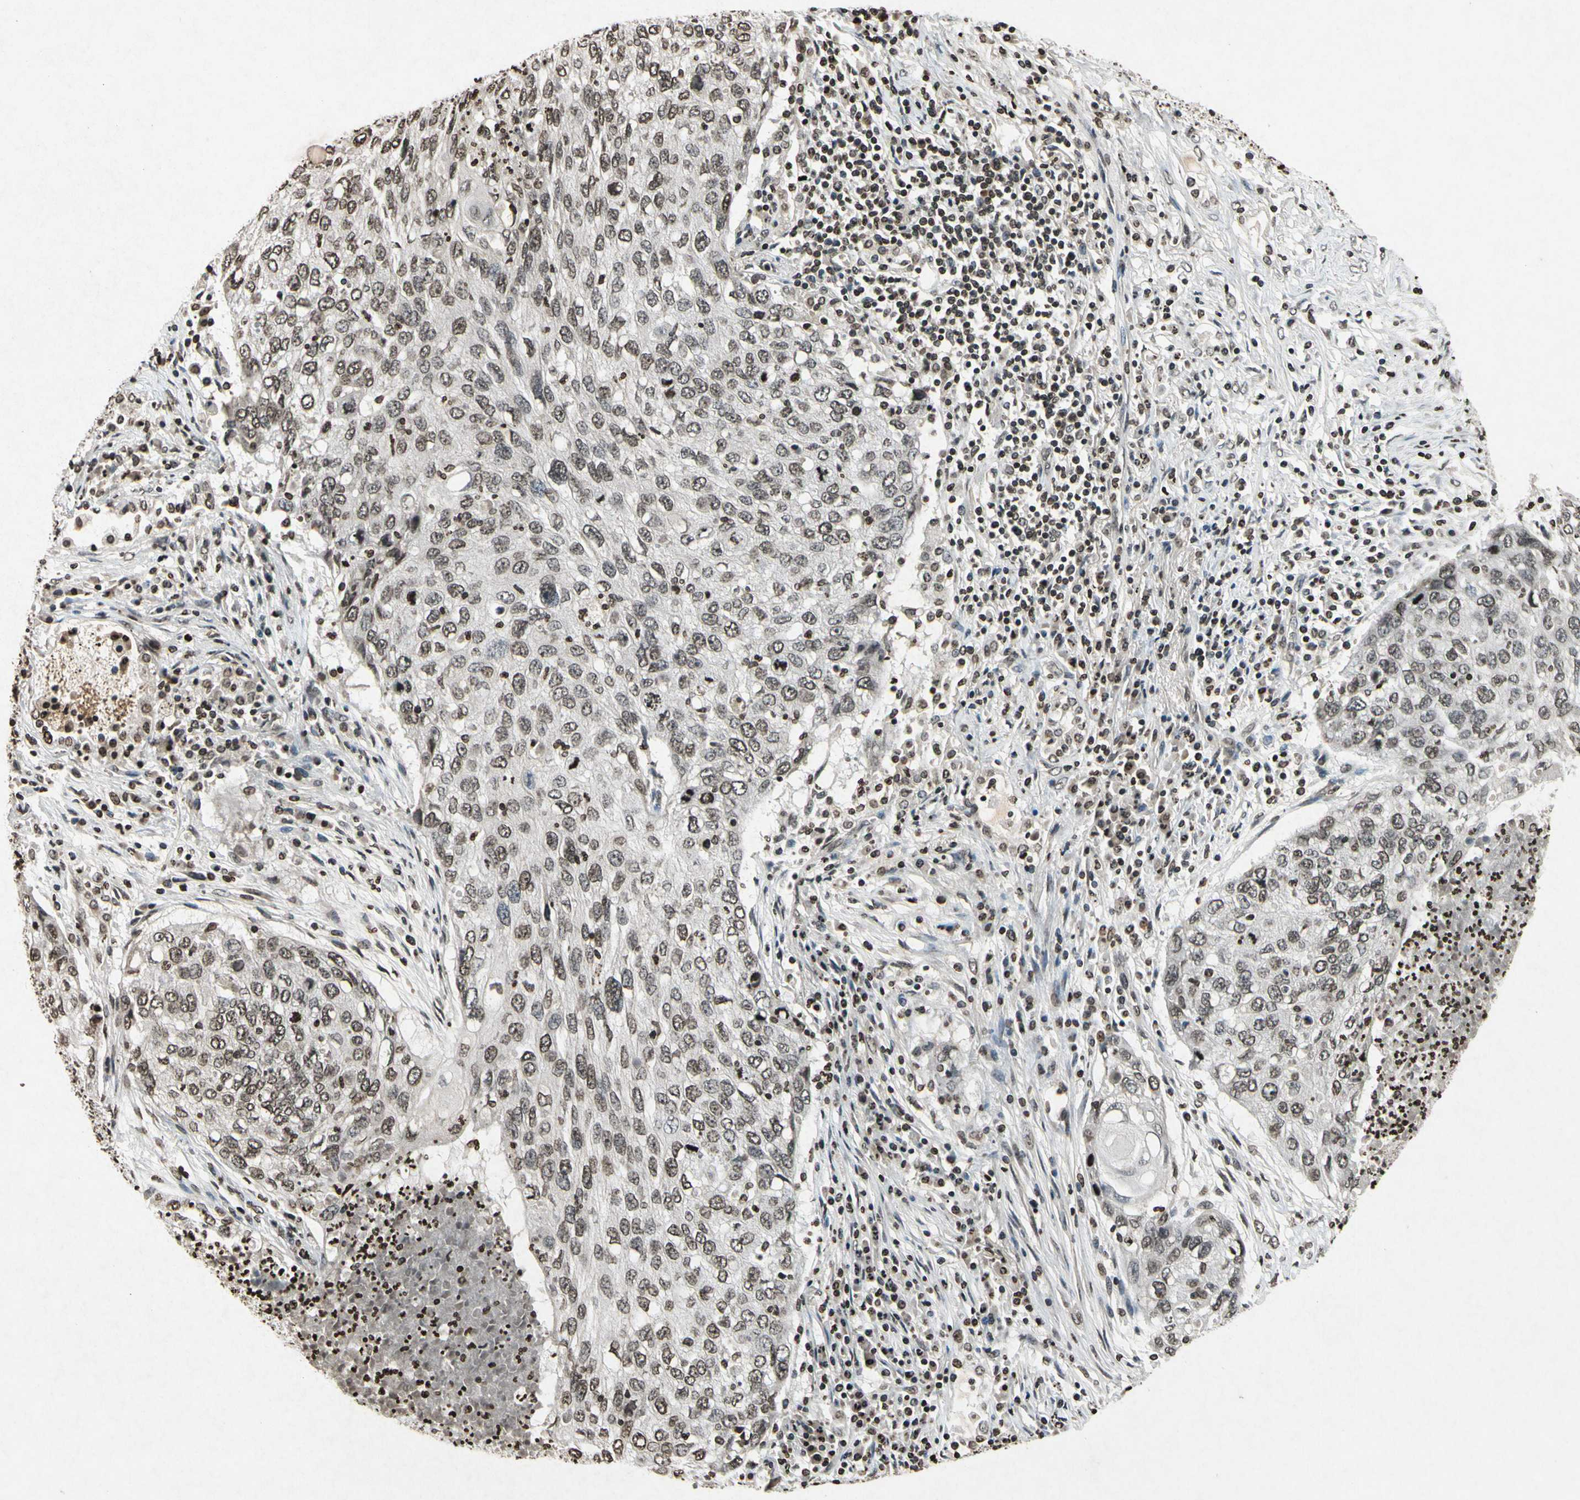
{"staining": {"intensity": "weak", "quantity": ">75%", "location": "nuclear"}, "tissue": "lung cancer", "cell_type": "Tumor cells", "image_type": "cancer", "snomed": [{"axis": "morphology", "description": "Squamous cell carcinoma, NOS"}, {"axis": "topography", "description": "Lung"}], "caption": "A brown stain shows weak nuclear positivity of a protein in lung cancer (squamous cell carcinoma) tumor cells.", "gene": "HOXB3", "patient": {"sex": "female", "age": 63}}